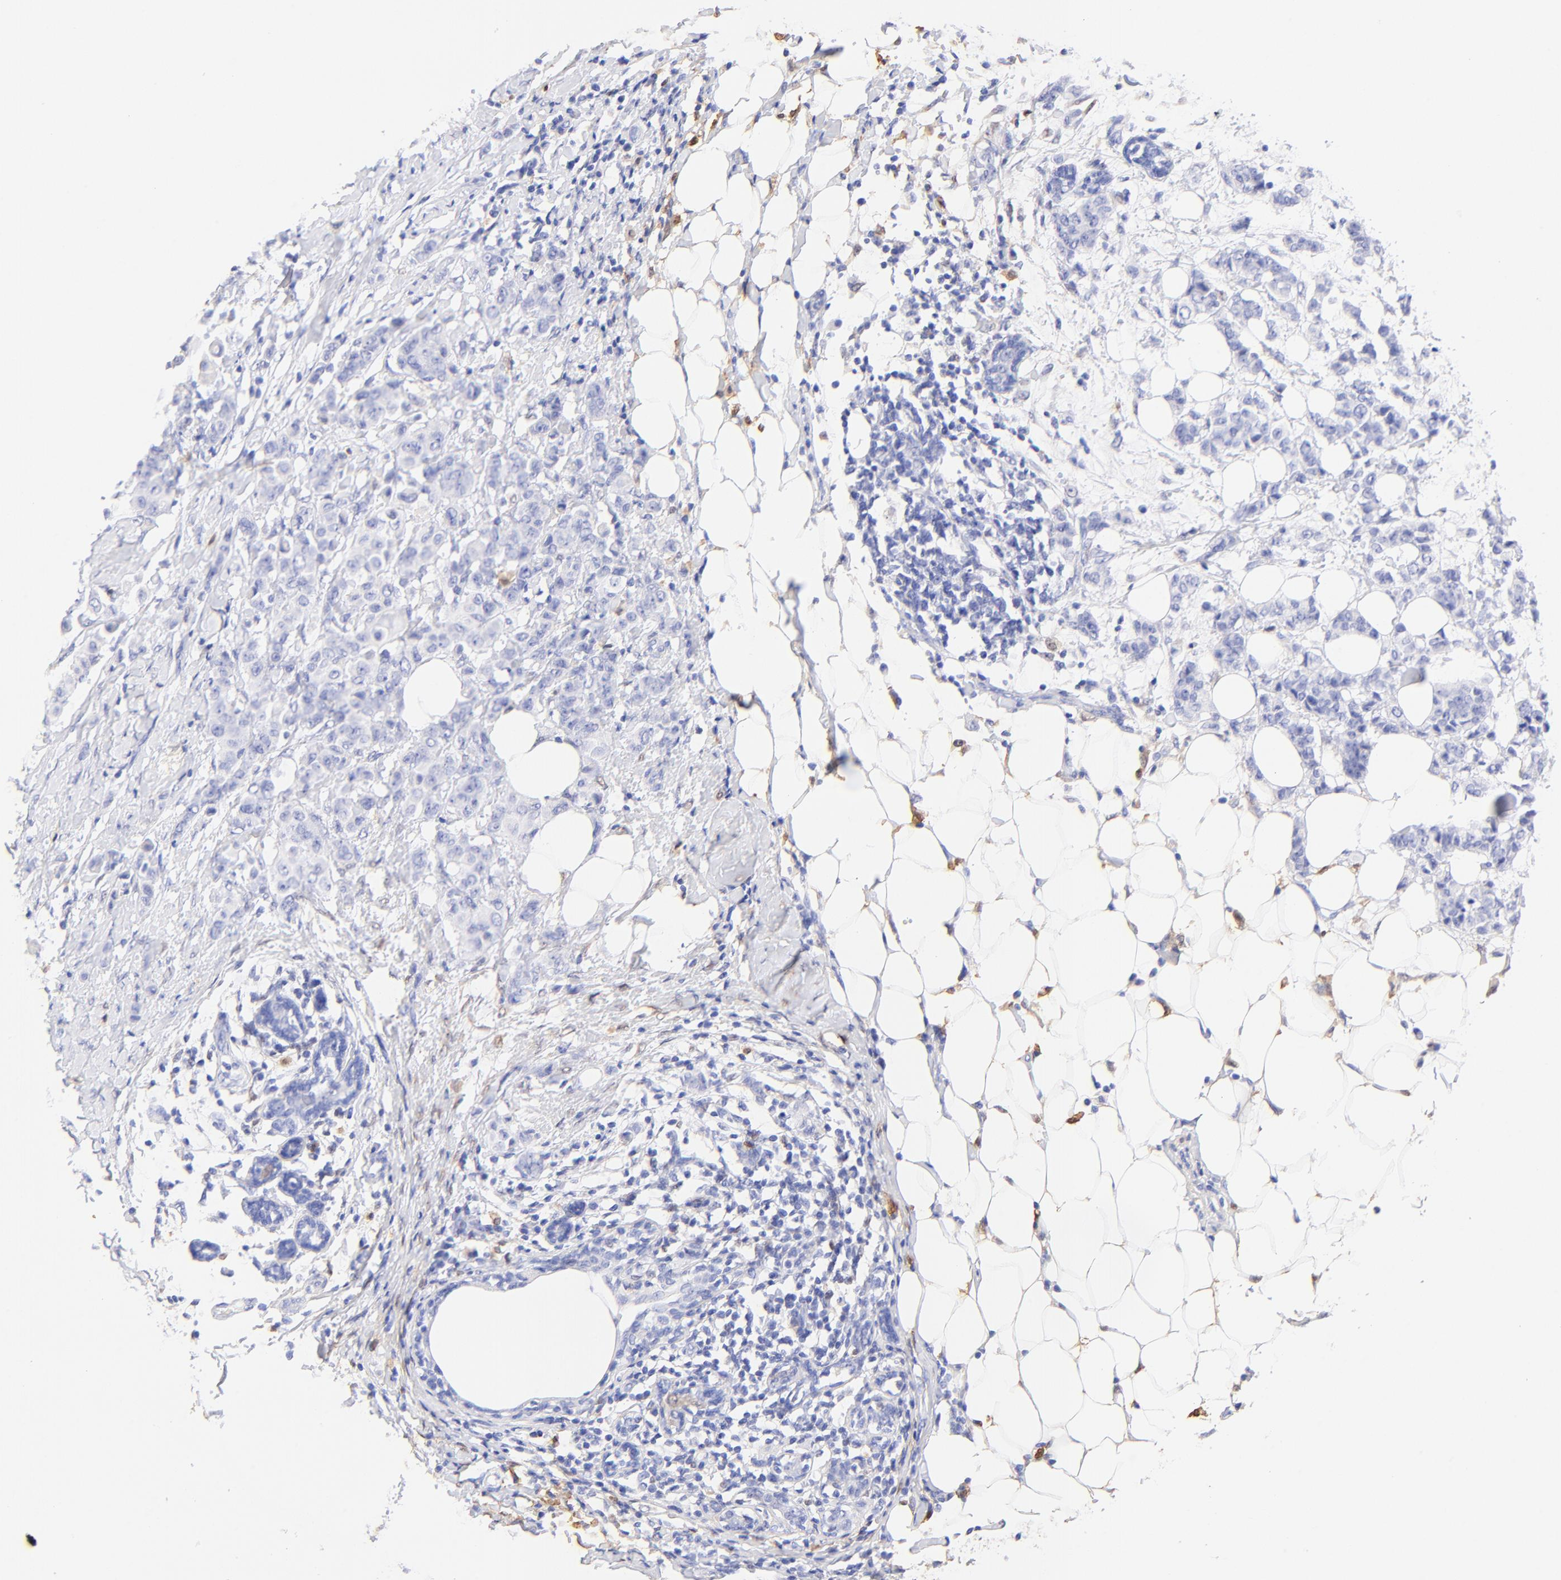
{"staining": {"intensity": "negative", "quantity": "none", "location": "none"}, "tissue": "breast cancer", "cell_type": "Tumor cells", "image_type": "cancer", "snomed": [{"axis": "morphology", "description": "Duct carcinoma"}, {"axis": "topography", "description": "Breast"}], "caption": "Protein analysis of breast cancer (invasive ductal carcinoma) displays no significant positivity in tumor cells.", "gene": "ALDH1A1", "patient": {"sex": "female", "age": 40}}